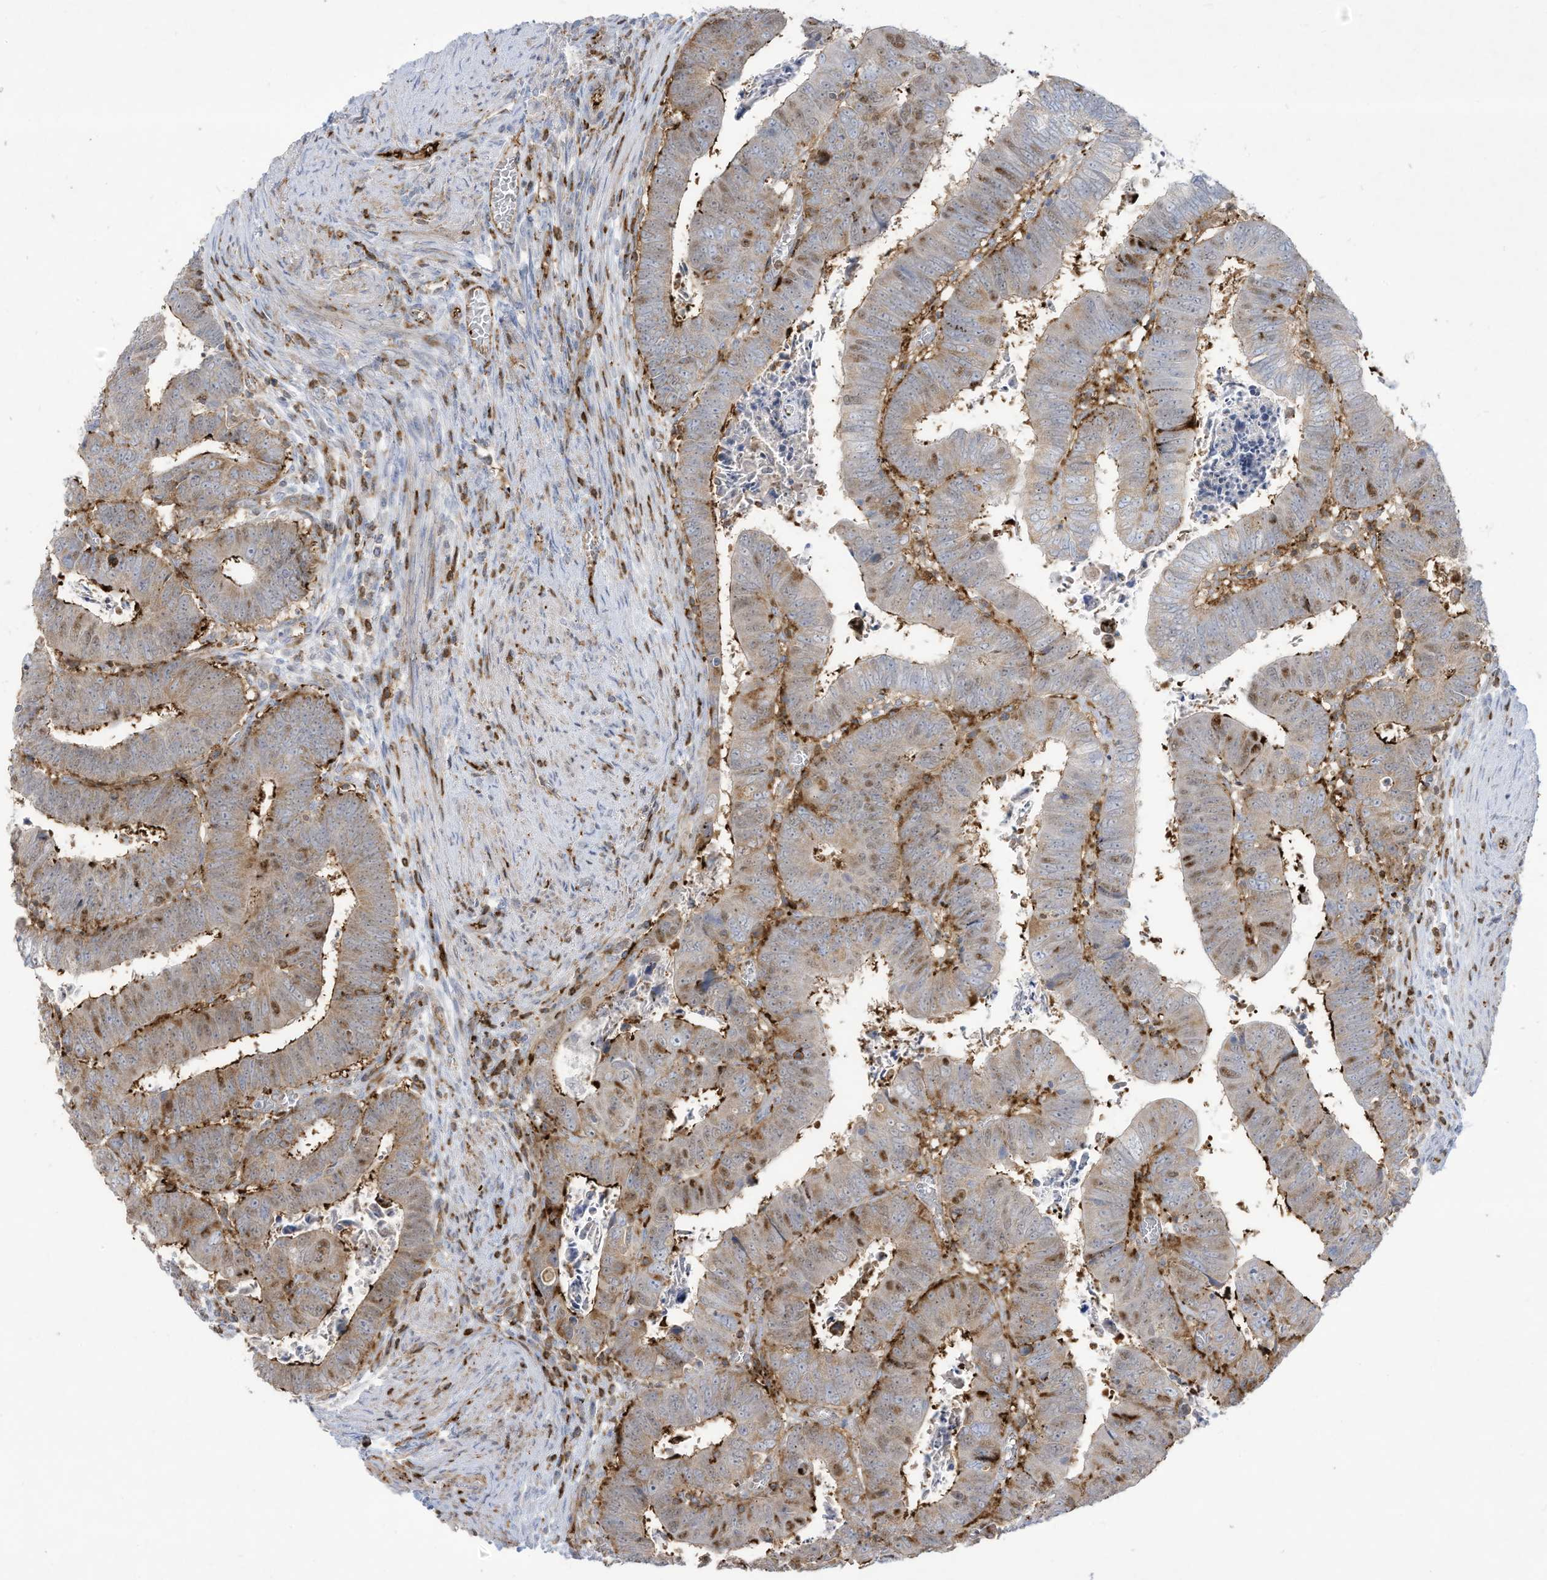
{"staining": {"intensity": "moderate", "quantity": "25%-75%", "location": "cytoplasmic/membranous,nuclear"}, "tissue": "colorectal cancer", "cell_type": "Tumor cells", "image_type": "cancer", "snomed": [{"axis": "morphology", "description": "Normal tissue, NOS"}, {"axis": "morphology", "description": "Adenocarcinoma, NOS"}, {"axis": "topography", "description": "Rectum"}], "caption": "Human colorectal adenocarcinoma stained with a protein marker reveals moderate staining in tumor cells.", "gene": "THNSL2", "patient": {"sex": "female", "age": 65}}